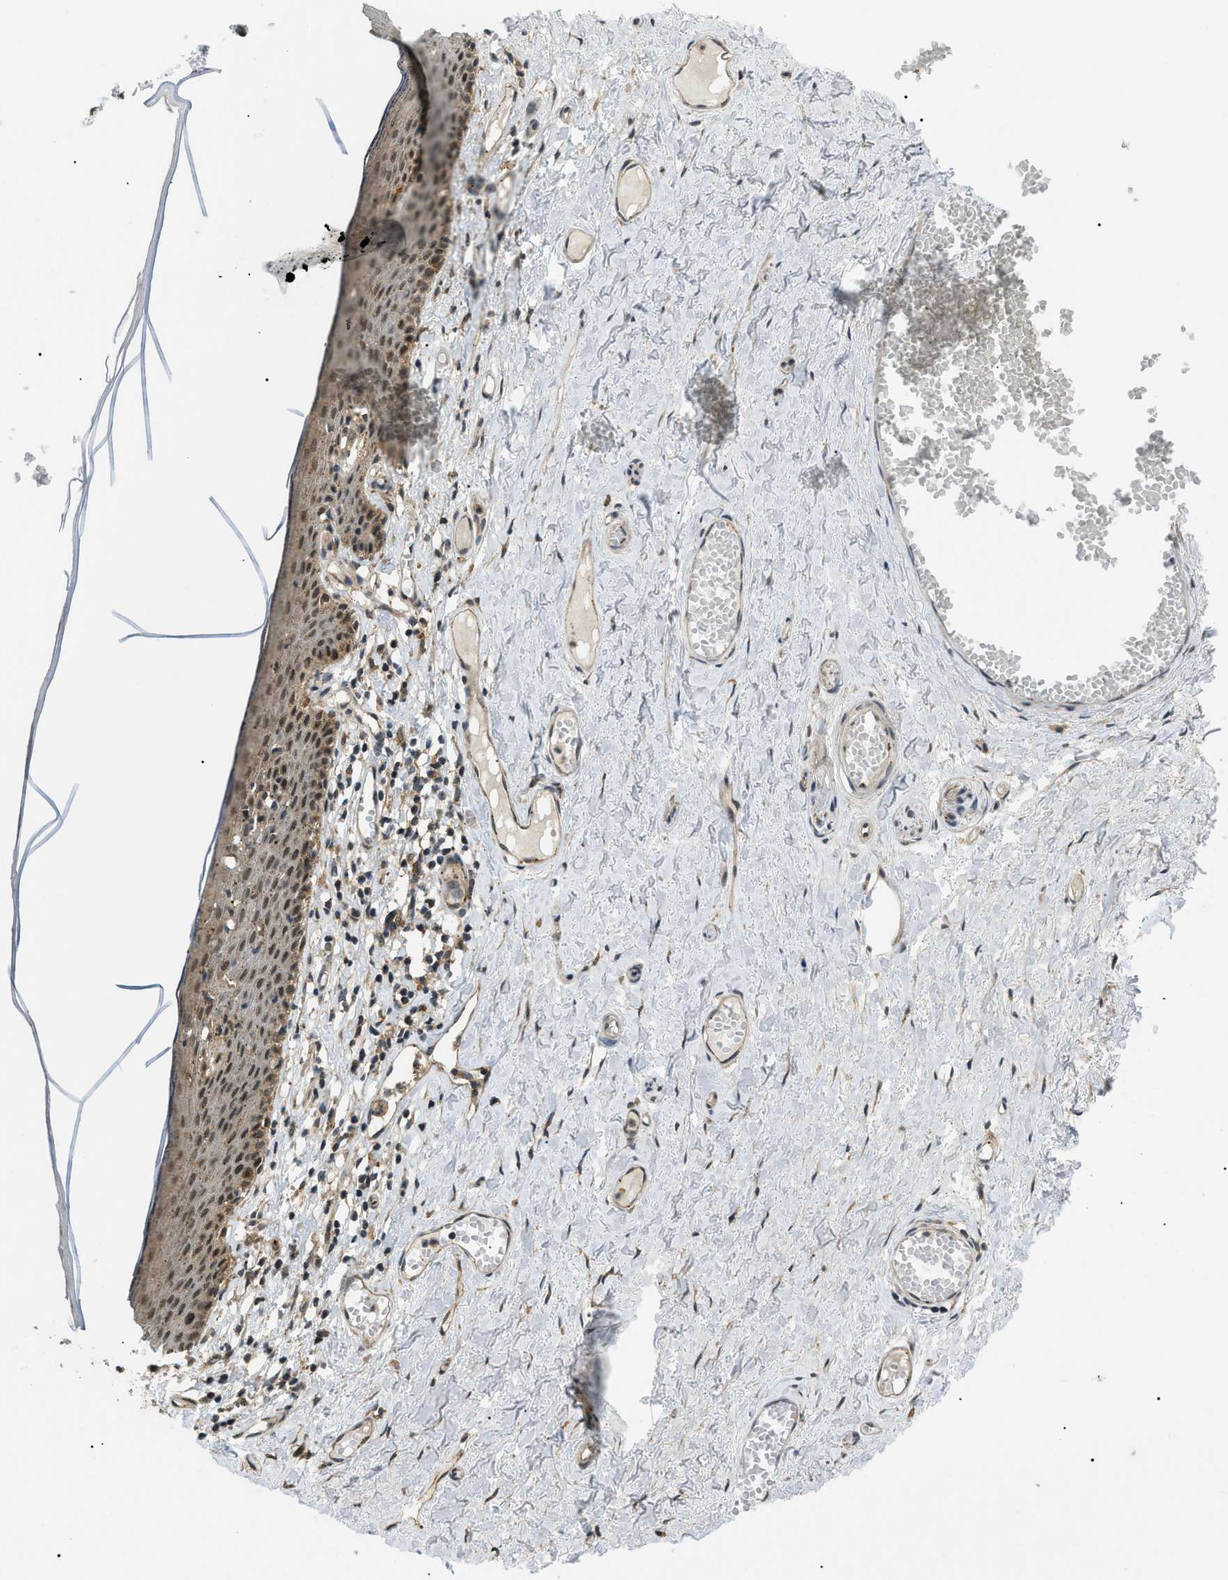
{"staining": {"intensity": "moderate", "quantity": ">75%", "location": "cytoplasmic/membranous,nuclear"}, "tissue": "skin", "cell_type": "Epidermal cells", "image_type": "normal", "snomed": [{"axis": "morphology", "description": "Normal tissue, NOS"}, {"axis": "topography", "description": "Adipose tissue"}, {"axis": "topography", "description": "Vascular tissue"}, {"axis": "topography", "description": "Anal"}, {"axis": "topography", "description": "Peripheral nerve tissue"}], "caption": "Immunohistochemistry staining of normal skin, which demonstrates medium levels of moderate cytoplasmic/membranous,nuclear positivity in approximately >75% of epidermal cells indicating moderate cytoplasmic/membranous,nuclear protein expression. The staining was performed using DAB (3,3'-diaminobenzidine) (brown) for protein detection and nuclei were counterstained in hematoxylin (blue).", "gene": "ATP6AP1", "patient": {"sex": "female", "age": 54}}